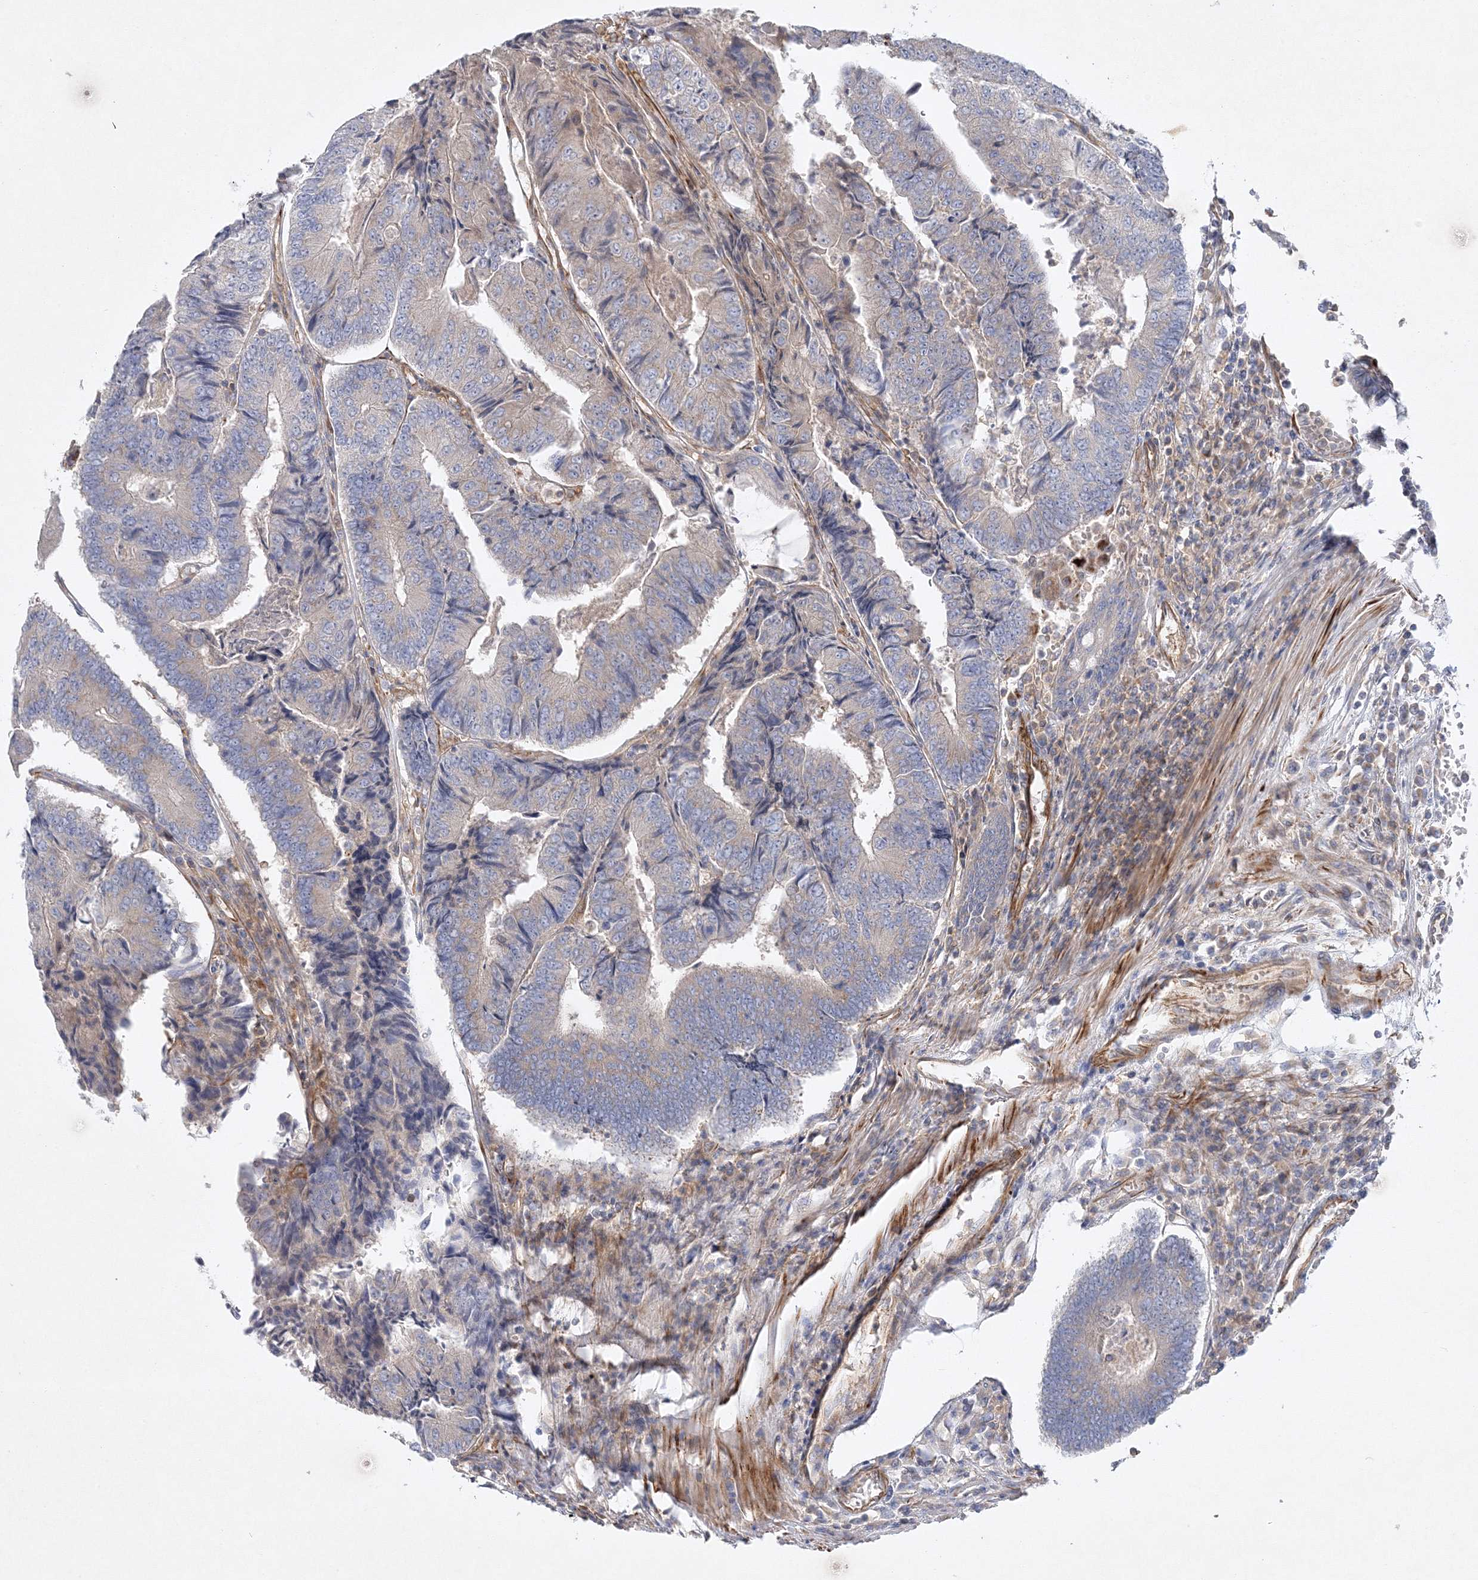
{"staining": {"intensity": "moderate", "quantity": "25%-75%", "location": "cytoplasmic/membranous"}, "tissue": "colorectal cancer", "cell_type": "Tumor cells", "image_type": "cancer", "snomed": [{"axis": "morphology", "description": "Adenocarcinoma, NOS"}, {"axis": "topography", "description": "Colon"}], "caption": "This photomicrograph demonstrates IHC staining of colorectal cancer (adenocarcinoma), with medium moderate cytoplasmic/membranous expression in approximately 25%-75% of tumor cells.", "gene": "WDR37", "patient": {"sex": "female", "age": 67}}